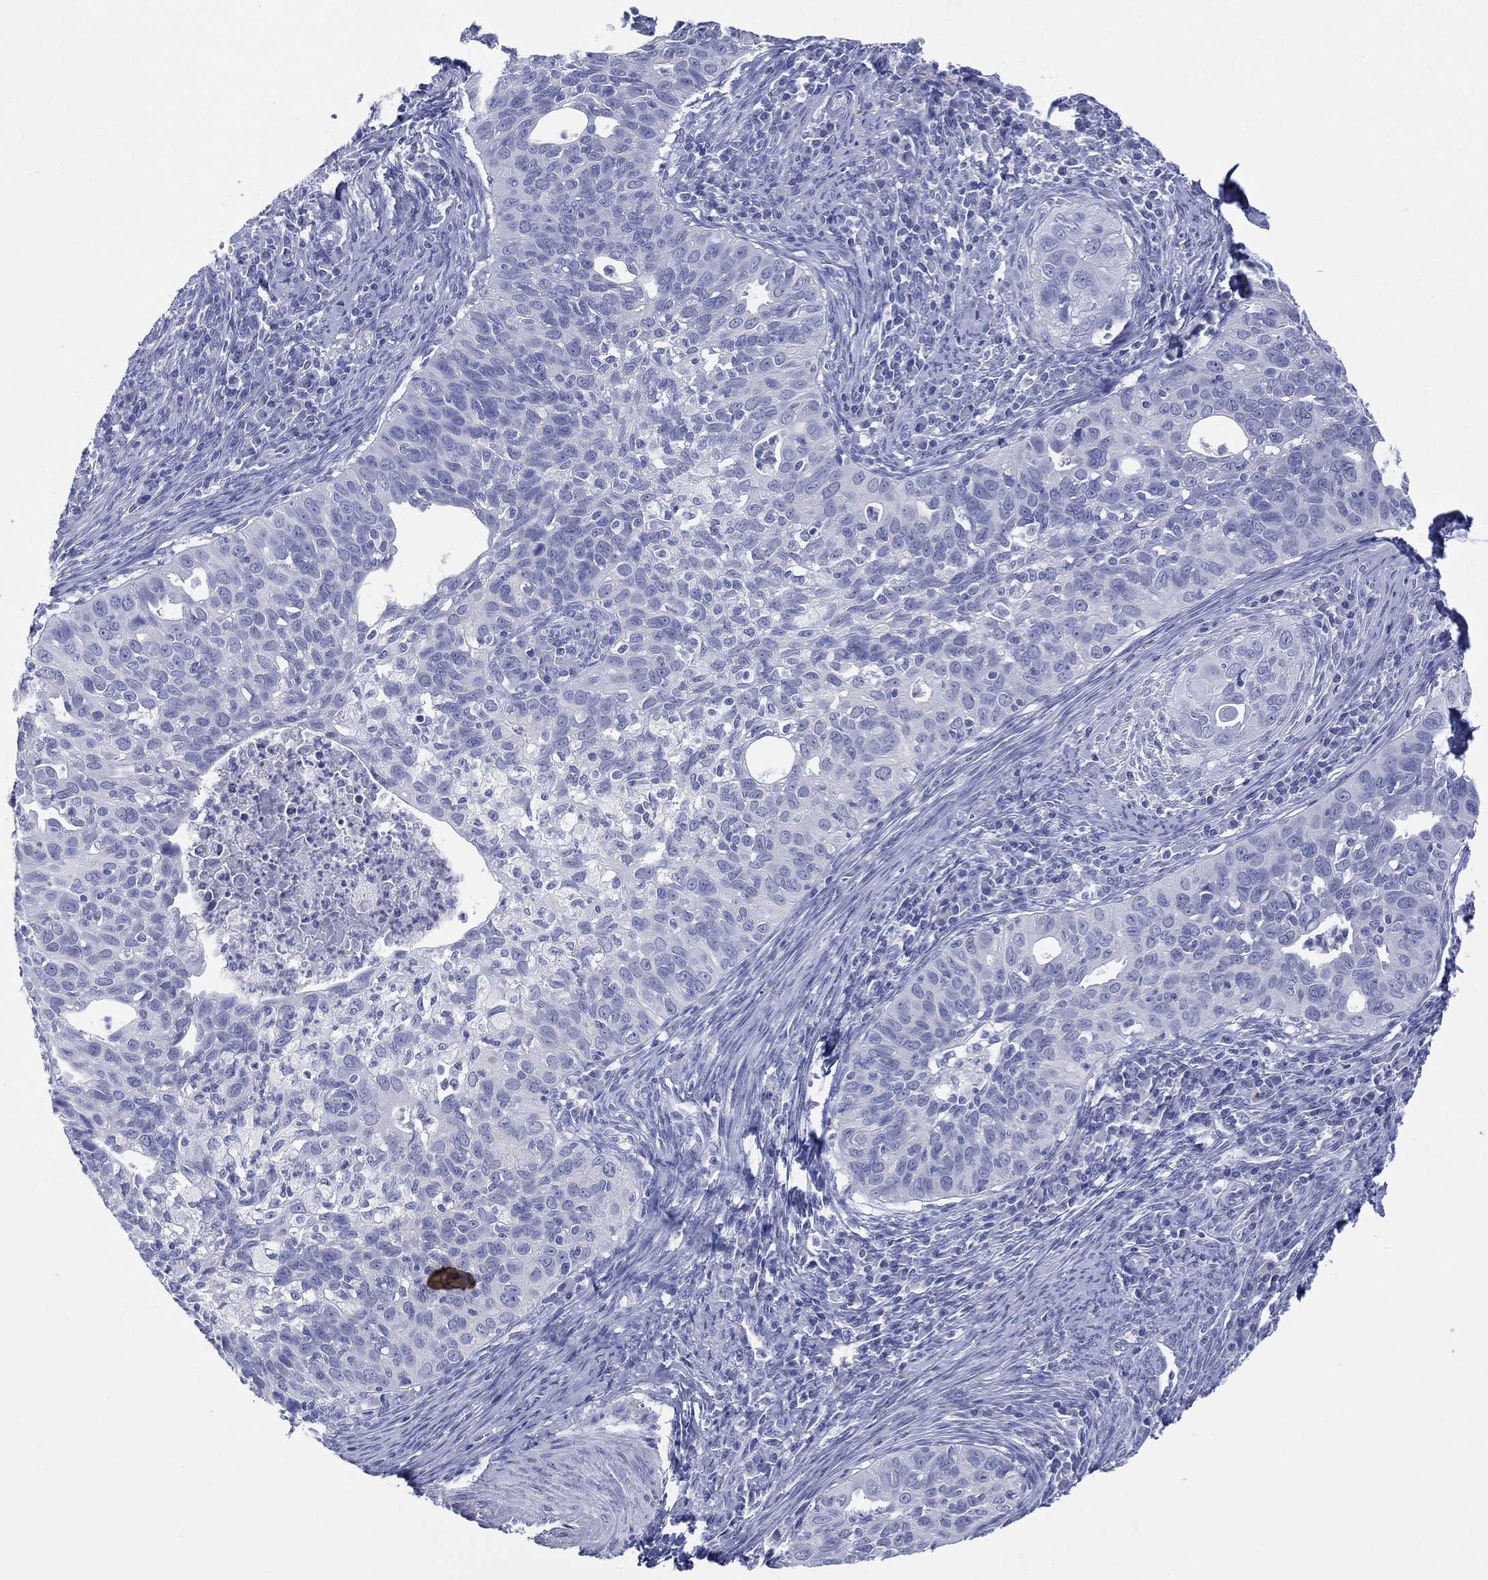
{"staining": {"intensity": "negative", "quantity": "none", "location": "none"}, "tissue": "cervical cancer", "cell_type": "Tumor cells", "image_type": "cancer", "snomed": [{"axis": "morphology", "description": "Squamous cell carcinoma, NOS"}, {"axis": "topography", "description": "Cervix"}], "caption": "Immunohistochemistry histopathology image of neoplastic tissue: squamous cell carcinoma (cervical) stained with DAB (3,3'-diaminobenzidine) reveals no significant protein positivity in tumor cells.", "gene": "DSG1", "patient": {"sex": "female", "age": 26}}